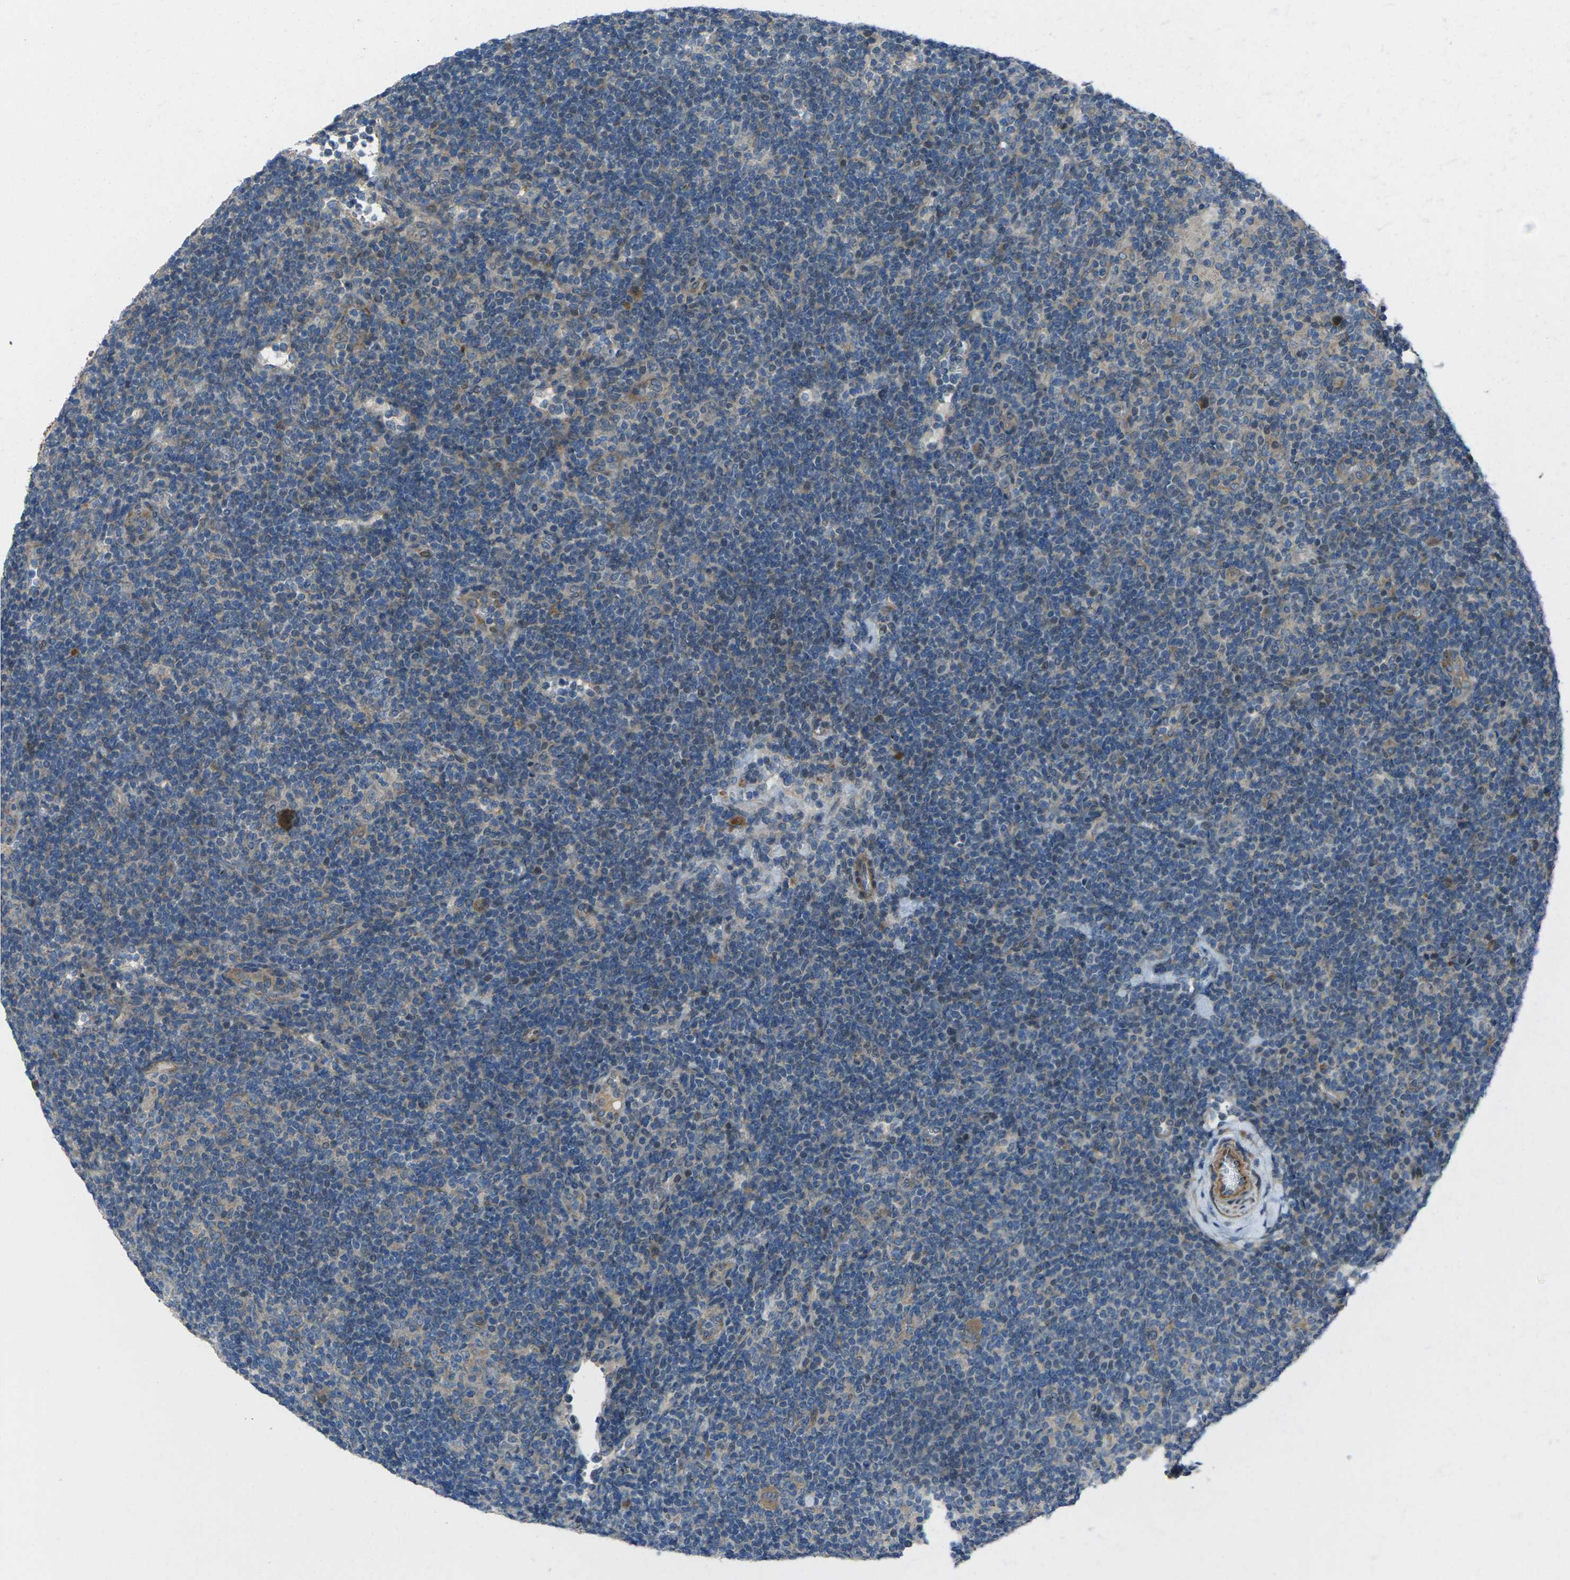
{"staining": {"intensity": "moderate", "quantity": ">75%", "location": "cytoplasmic/membranous"}, "tissue": "lymphoma", "cell_type": "Tumor cells", "image_type": "cancer", "snomed": [{"axis": "morphology", "description": "Hodgkin's disease, NOS"}, {"axis": "topography", "description": "Lymph node"}], "caption": "An immunohistochemistry (IHC) photomicrograph of tumor tissue is shown. Protein staining in brown labels moderate cytoplasmic/membranous positivity in lymphoma within tumor cells.", "gene": "EDNRA", "patient": {"sex": "female", "age": 57}}